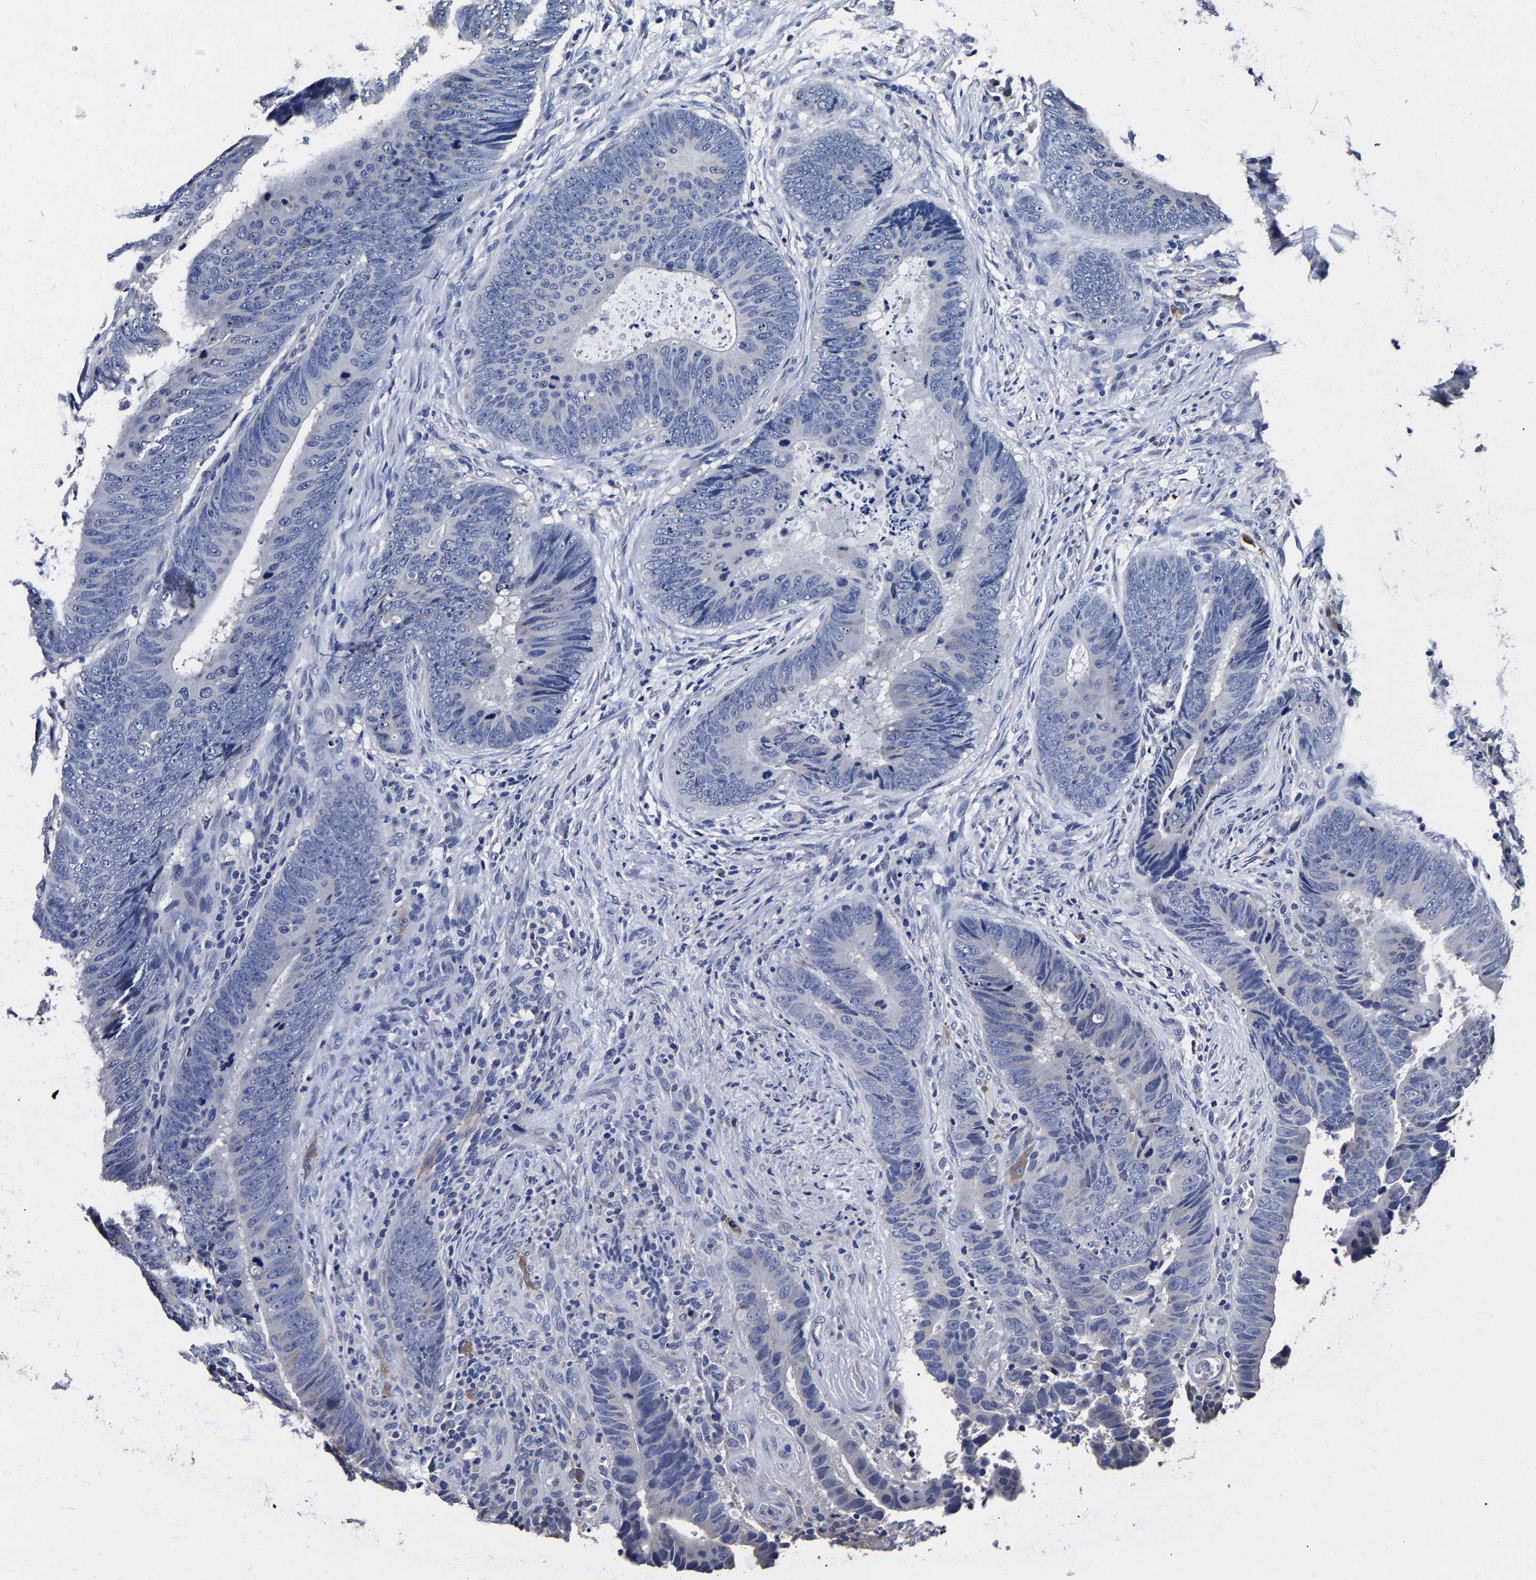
{"staining": {"intensity": "negative", "quantity": "none", "location": "none"}, "tissue": "colorectal cancer", "cell_type": "Tumor cells", "image_type": "cancer", "snomed": [{"axis": "morphology", "description": "Adenocarcinoma, NOS"}, {"axis": "topography", "description": "Colon"}], "caption": "DAB immunohistochemical staining of colorectal cancer demonstrates no significant staining in tumor cells.", "gene": "AKAP4", "patient": {"sex": "male", "age": 56}}